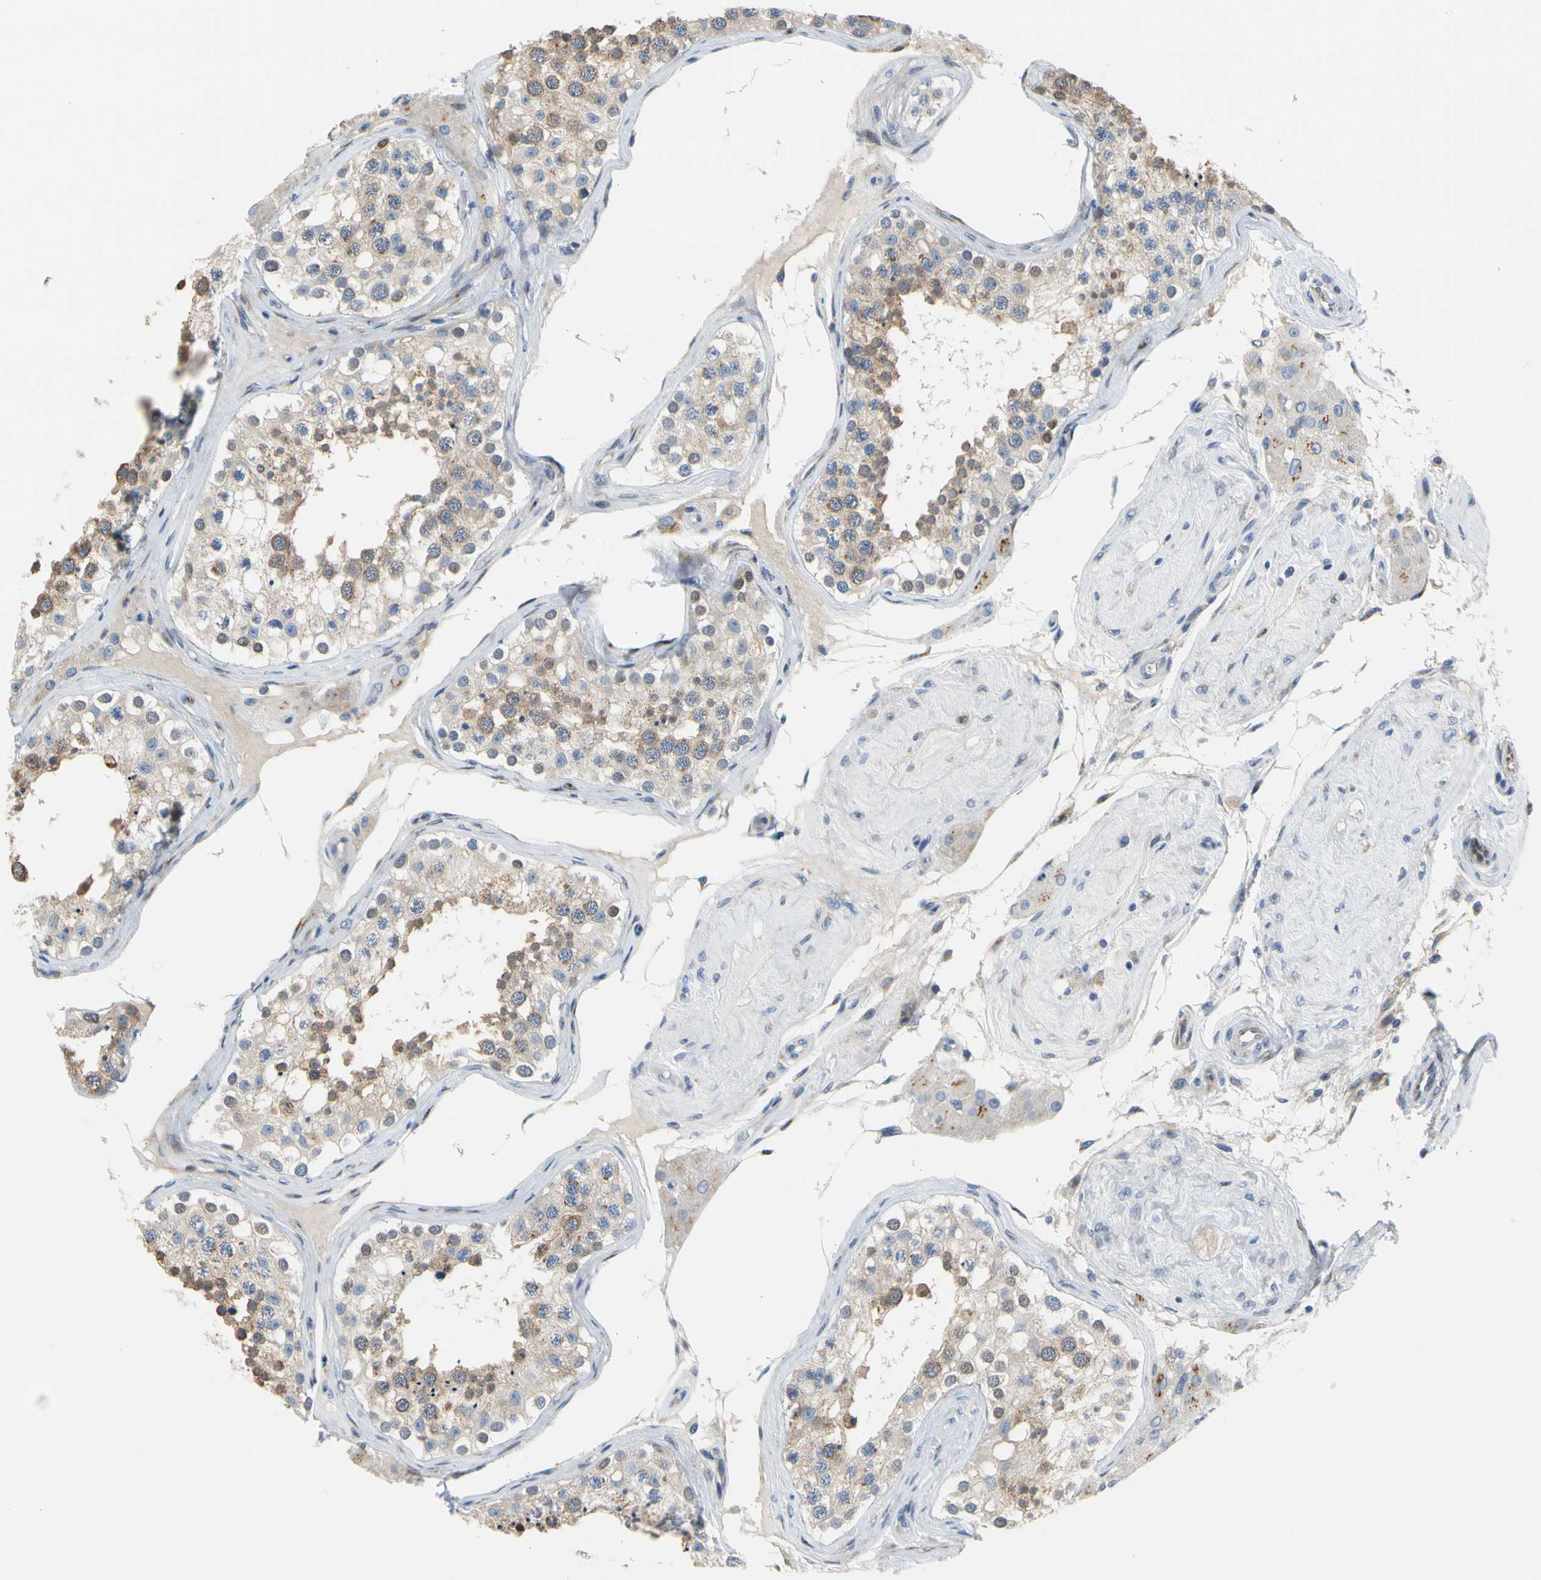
{"staining": {"intensity": "moderate", "quantity": ">75%", "location": "cytoplasmic/membranous"}, "tissue": "testis", "cell_type": "Cells in seminiferous ducts", "image_type": "normal", "snomed": [{"axis": "morphology", "description": "Normal tissue, NOS"}, {"axis": "topography", "description": "Testis"}], "caption": "Cells in seminiferous ducts demonstrate medium levels of moderate cytoplasmic/membranous expression in about >75% of cells in normal human testis. Using DAB (brown) and hematoxylin (blue) stains, captured at high magnification using brightfield microscopy.", "gene": "ZNF236", "patient": {"sex": "male", "age": 68}}